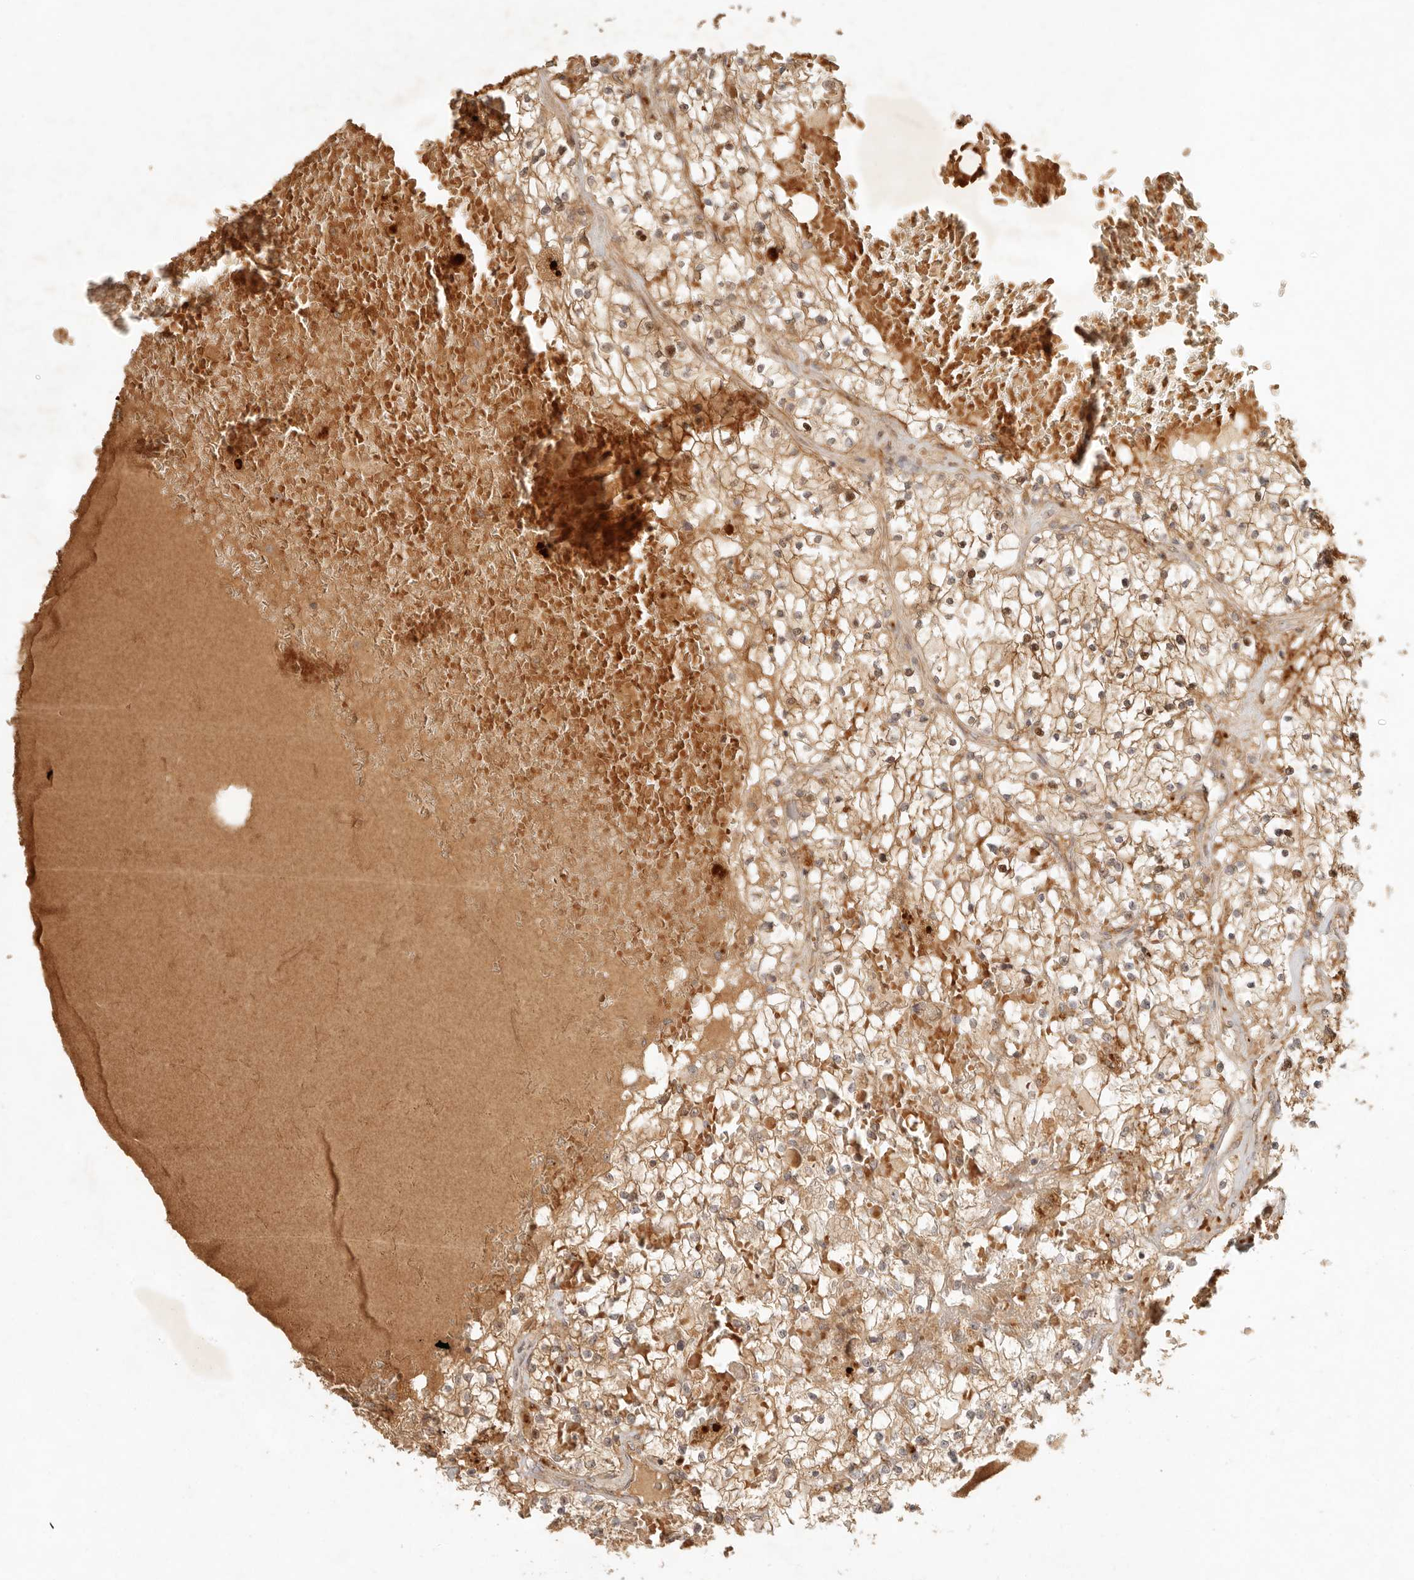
{"staining": {"intensity": "moderate", "quantity": ">75%", "location": "cytoplasmic/membranous"}, "tissue": "renal cancer", "cell_type": "Tumor cells", "image_type": "cancer", "snomed": [{"axis": "morphology", "description": "Normal tissue, NOS"}, {"axis": "morphology", "description": "Adenocarcinoma, NOS"}, {"axis": "topography", "description": "Kidney"}], "caption": "This is an image of immunohistochemistry staining of renal cancer (adenocarcinoma), which shows moderate staining in the cytoplasmic/membranous of tumor cells.", "gene": "ANKRD61", "patient": {"sex": "male", "age": 68}}